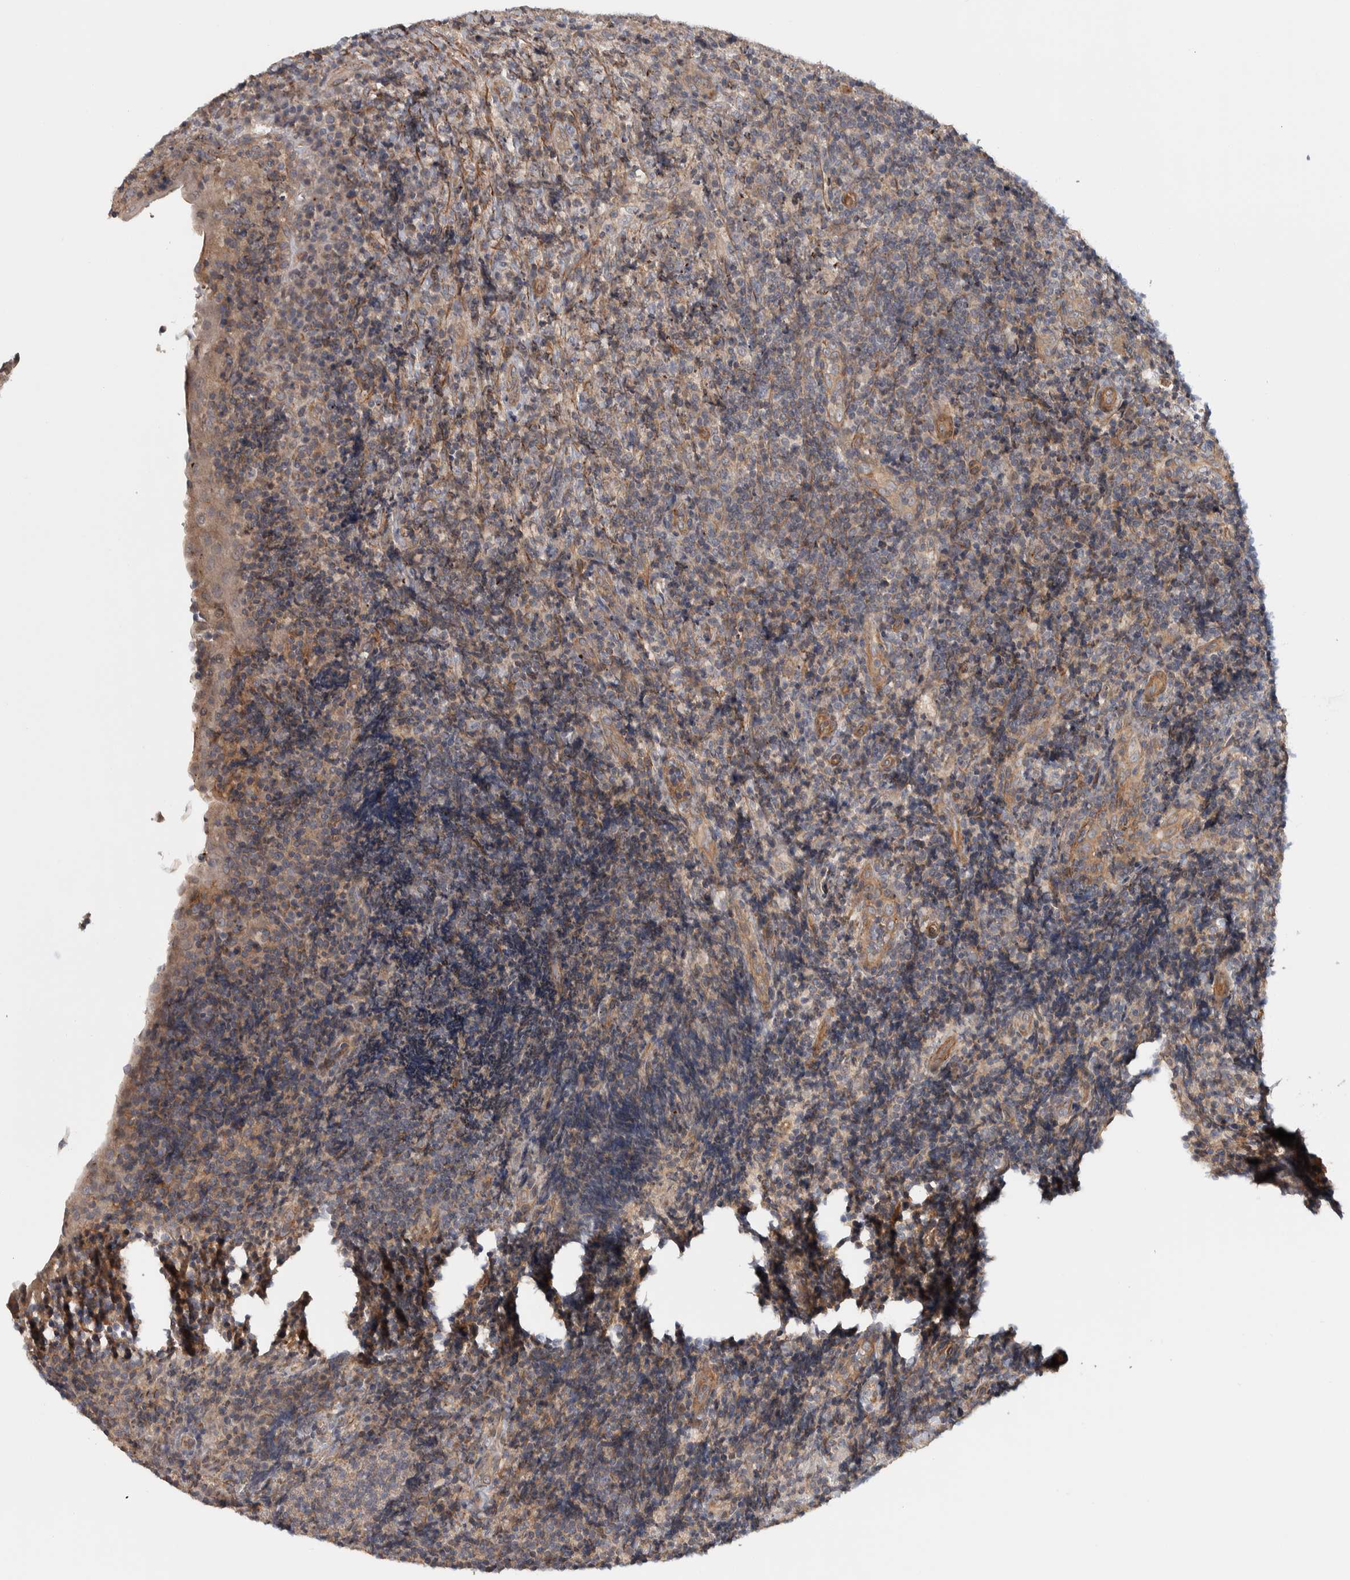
{"staining": {"intensity": "weak", "quantity": "25%-75%", "location": "cytoplasmic/membranous"}, "tissue": "lymphoma", "cell_type": "Tumor cells", "image_type": "cancer", "snomed": [{"axis": "morphology", "description": "Malignant lymphoma, non-Hodgkin's type, High grade"}, {"axis": "topography", "description": "Tonsil"}], "caption": "IHC image of neoplastic tissue: malignant lymphoma, non-Hodgkin's type (high-grade) stained using immunohistochemistry demonstrates low levels of weak protein expression localized specifically in the cytoplasmic/membranous of tumor cells, appearing as a cytoplasmic/membranous brown color.", "gene": "CHMP4C", "patient": {"sex": "female", "age": 36}}